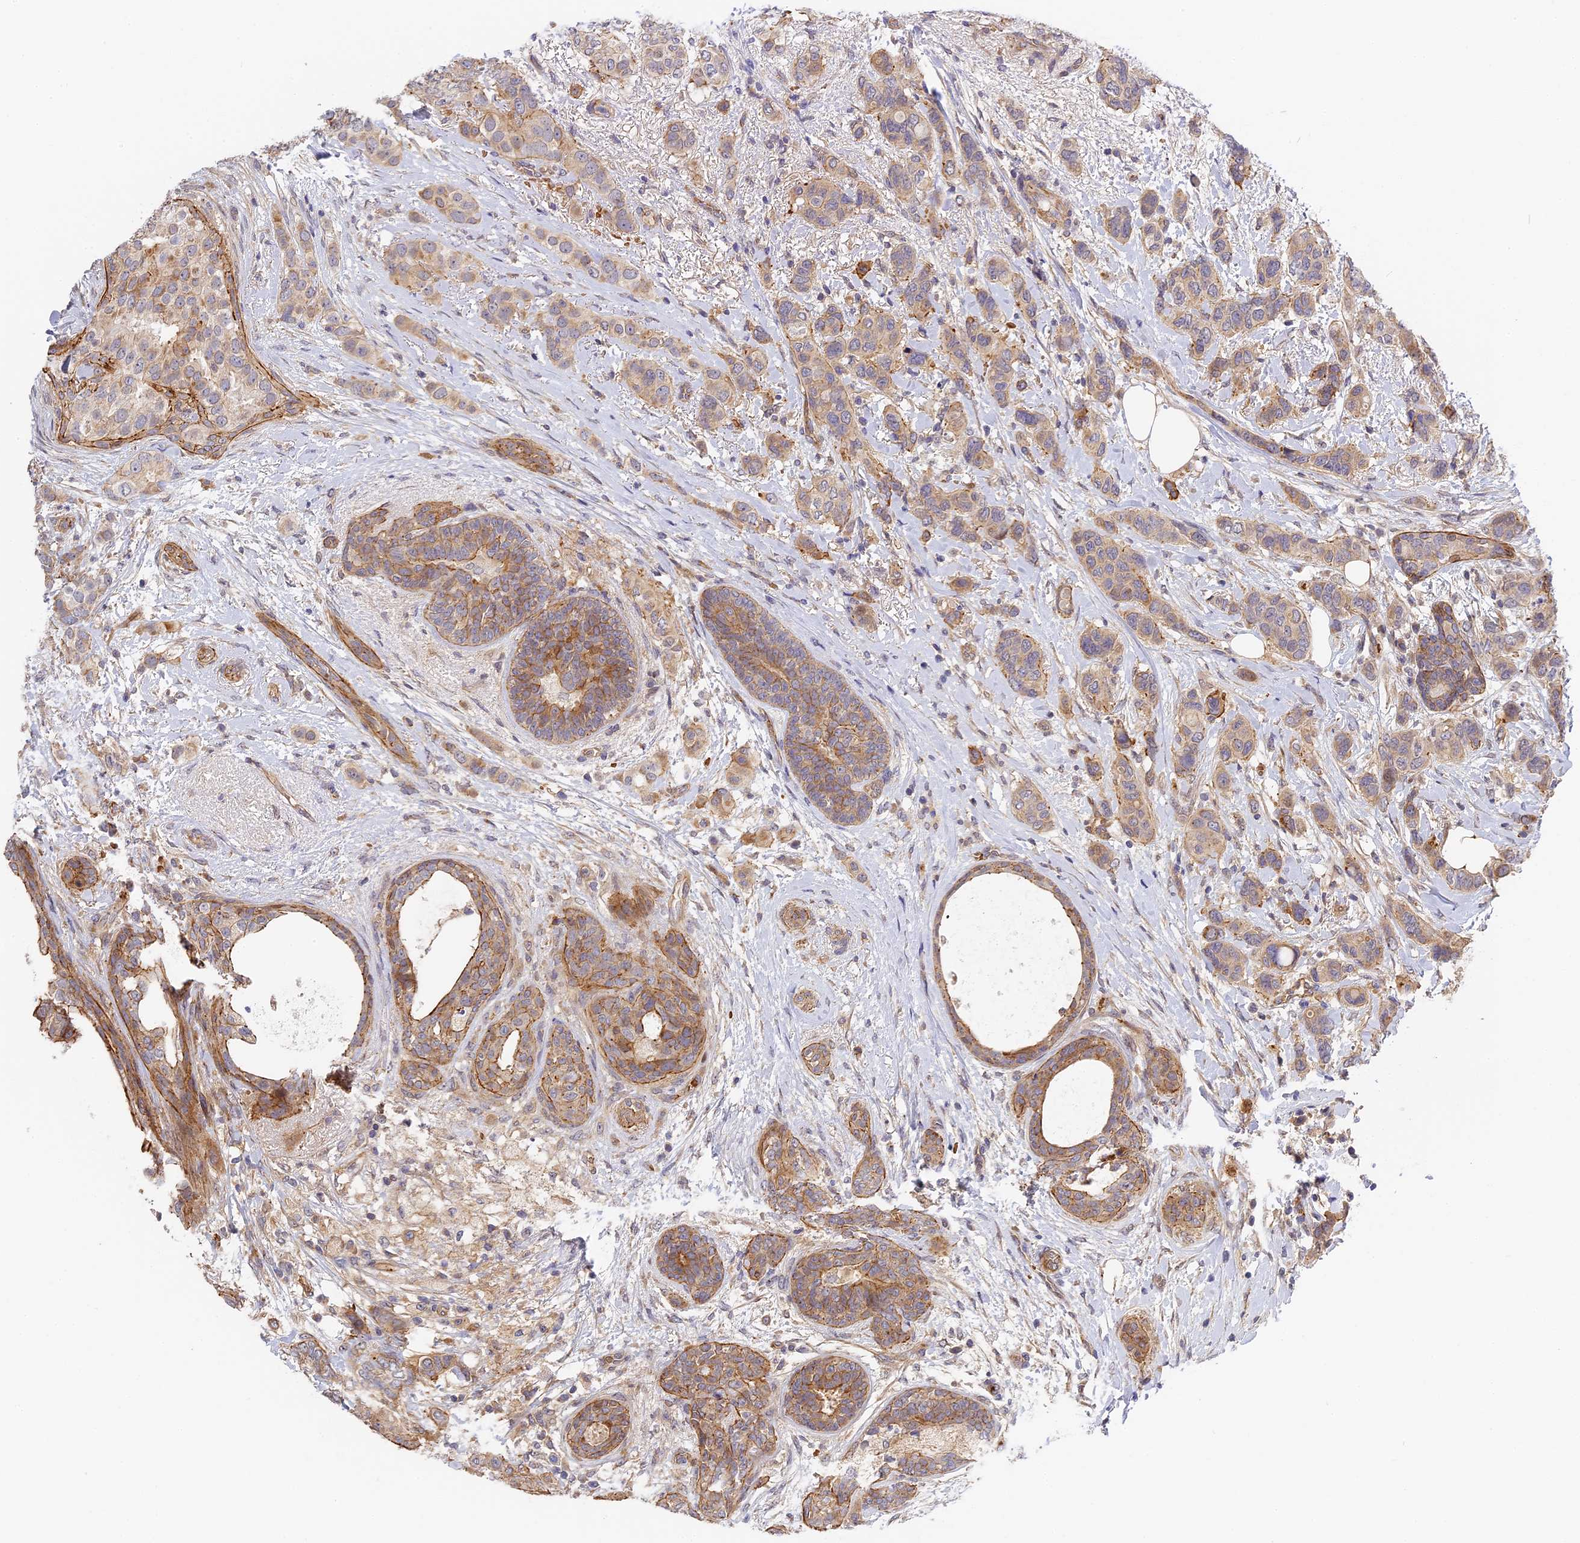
{"staining": {"intensity": "moderate", "quantity": "25%-75%", "location": "cytoplasmic/membranous"}, "tissue": "breast cancer", "cell_type": "Tumor cells", "image_type": "cancer", "snomed": [{"axis": "morphology", "description": "Lobular carcinoma"}, {"axis": "topography", "description": "Breast"}], "caption": "Protein analysis of breast cancer tissue shows moderate cytoplasmic/membranous staining in approximately 25%-75% of tumor cells.", "gene": "MISP3", "patient": {"sex": "female", "age": 51}}